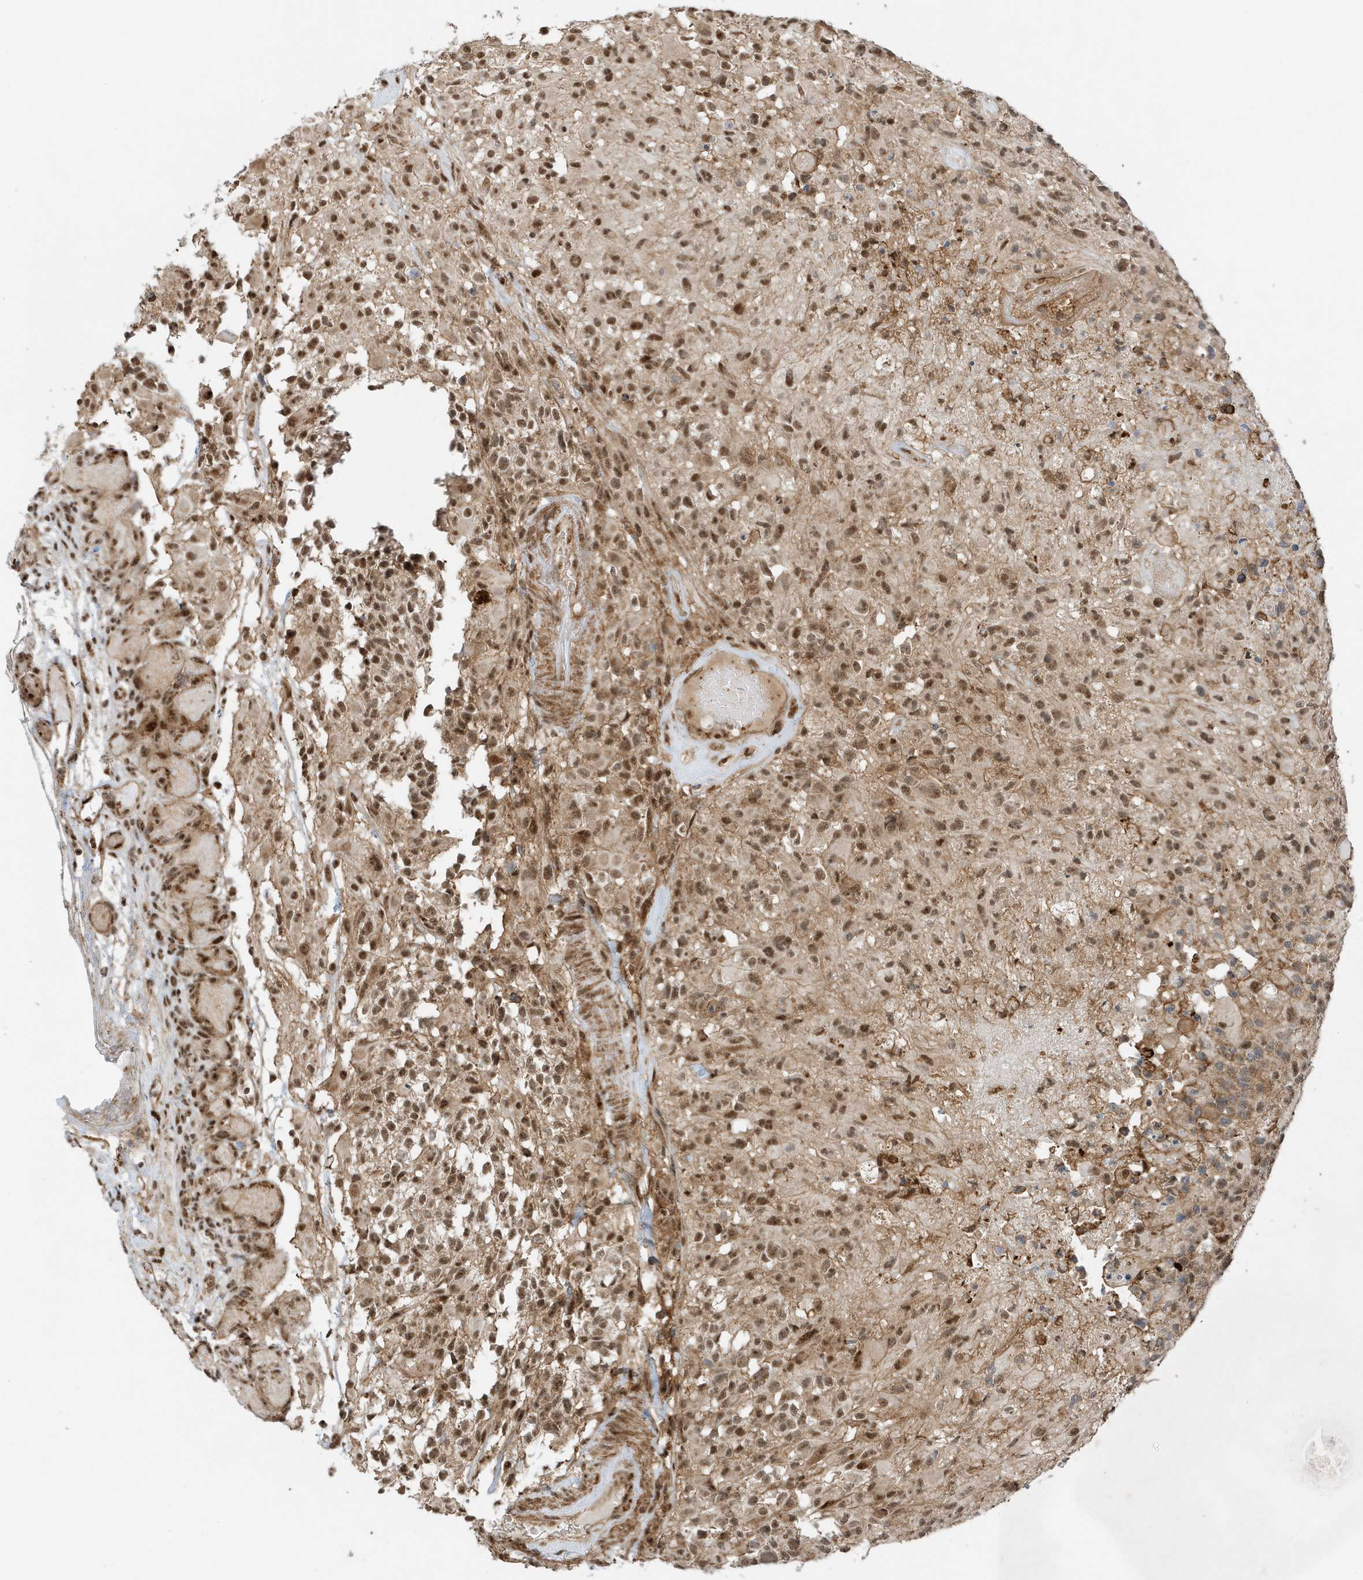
{"staining": {"intensity": "moderate", "quantity": ">75%", "location": "nuclear"}, "tissue": "glioma", "cell_type": "Tumor cells", "image_type": "cancer", "snomed": [{"axis": "morphology", "description": "Glioma, malignant, High grade"}, {"axis": "morphology", "description": "Glioblastoma, NOS"}, {"axis": "topography", "description": "Brain"}], "caption": "About >75% of tumor cells in human glioma show moderate nuclear protein expression as visualized by brown immunohistochemical staining.", "gene": "TATDN3", "patient": {"sex": "male", "age": 60}}